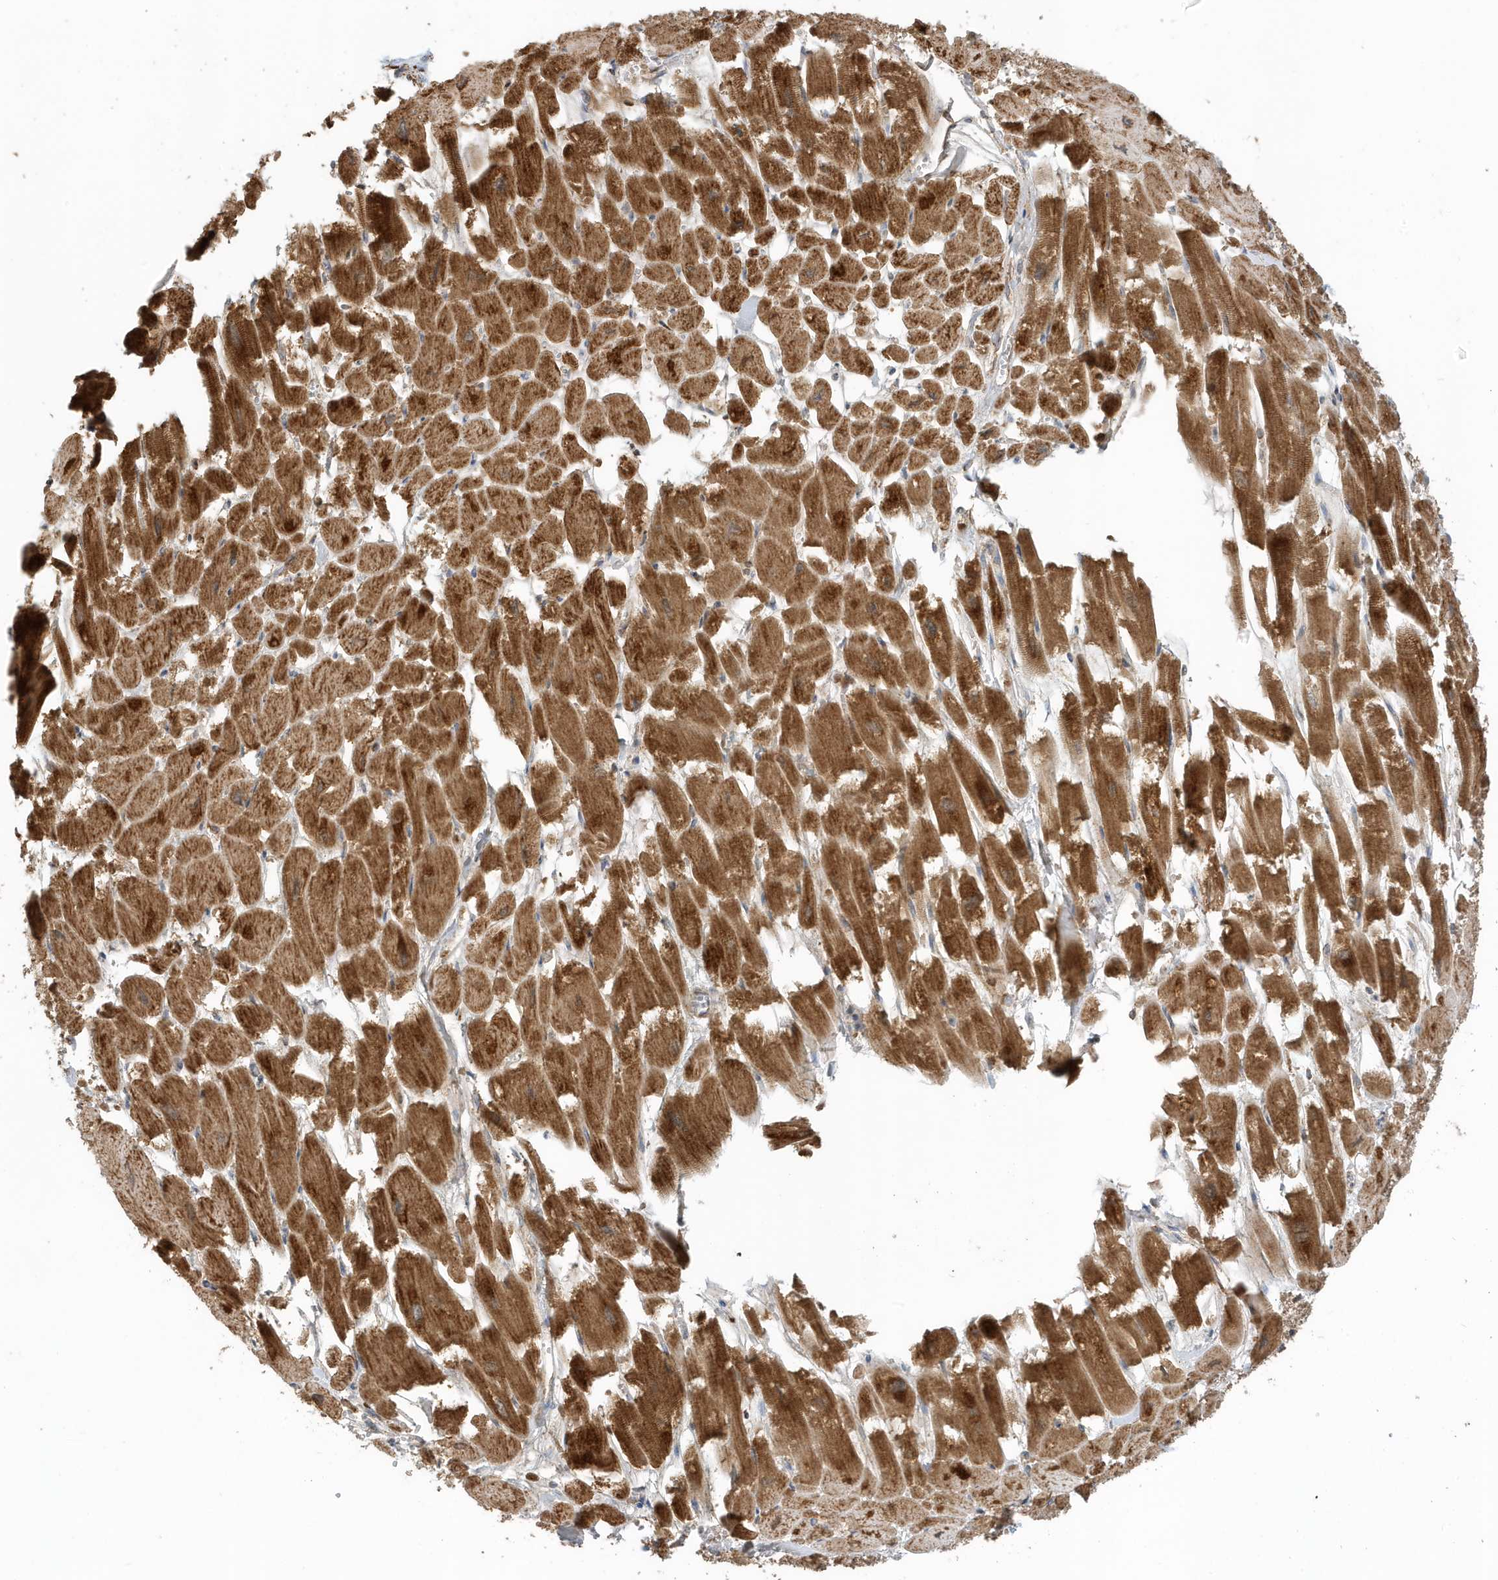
{"staining": {"intensity": "strong", "quantity": ">75%", "location": "cytoplasmic/membranous"}, "tissue": "heart muscle", "cell_type": "Cardiomyocytes", "image_type": "normal", "snomed": [{"axis": "morphology", "description": "Normal tissue, NOS"}, {"axis": "topography", "description": "Heart"}], "caption": "DAB immunohistochemical staining of unremarkable human heart muscle displays strong cytoplasmic/membranous protein positivity in approximately >75% of cardiomyocytes. (DAB IHC with brightfield microscopy, high magnification).", "gene": "MAN1A1", "patient": {"sex": "male", "age": 54}}